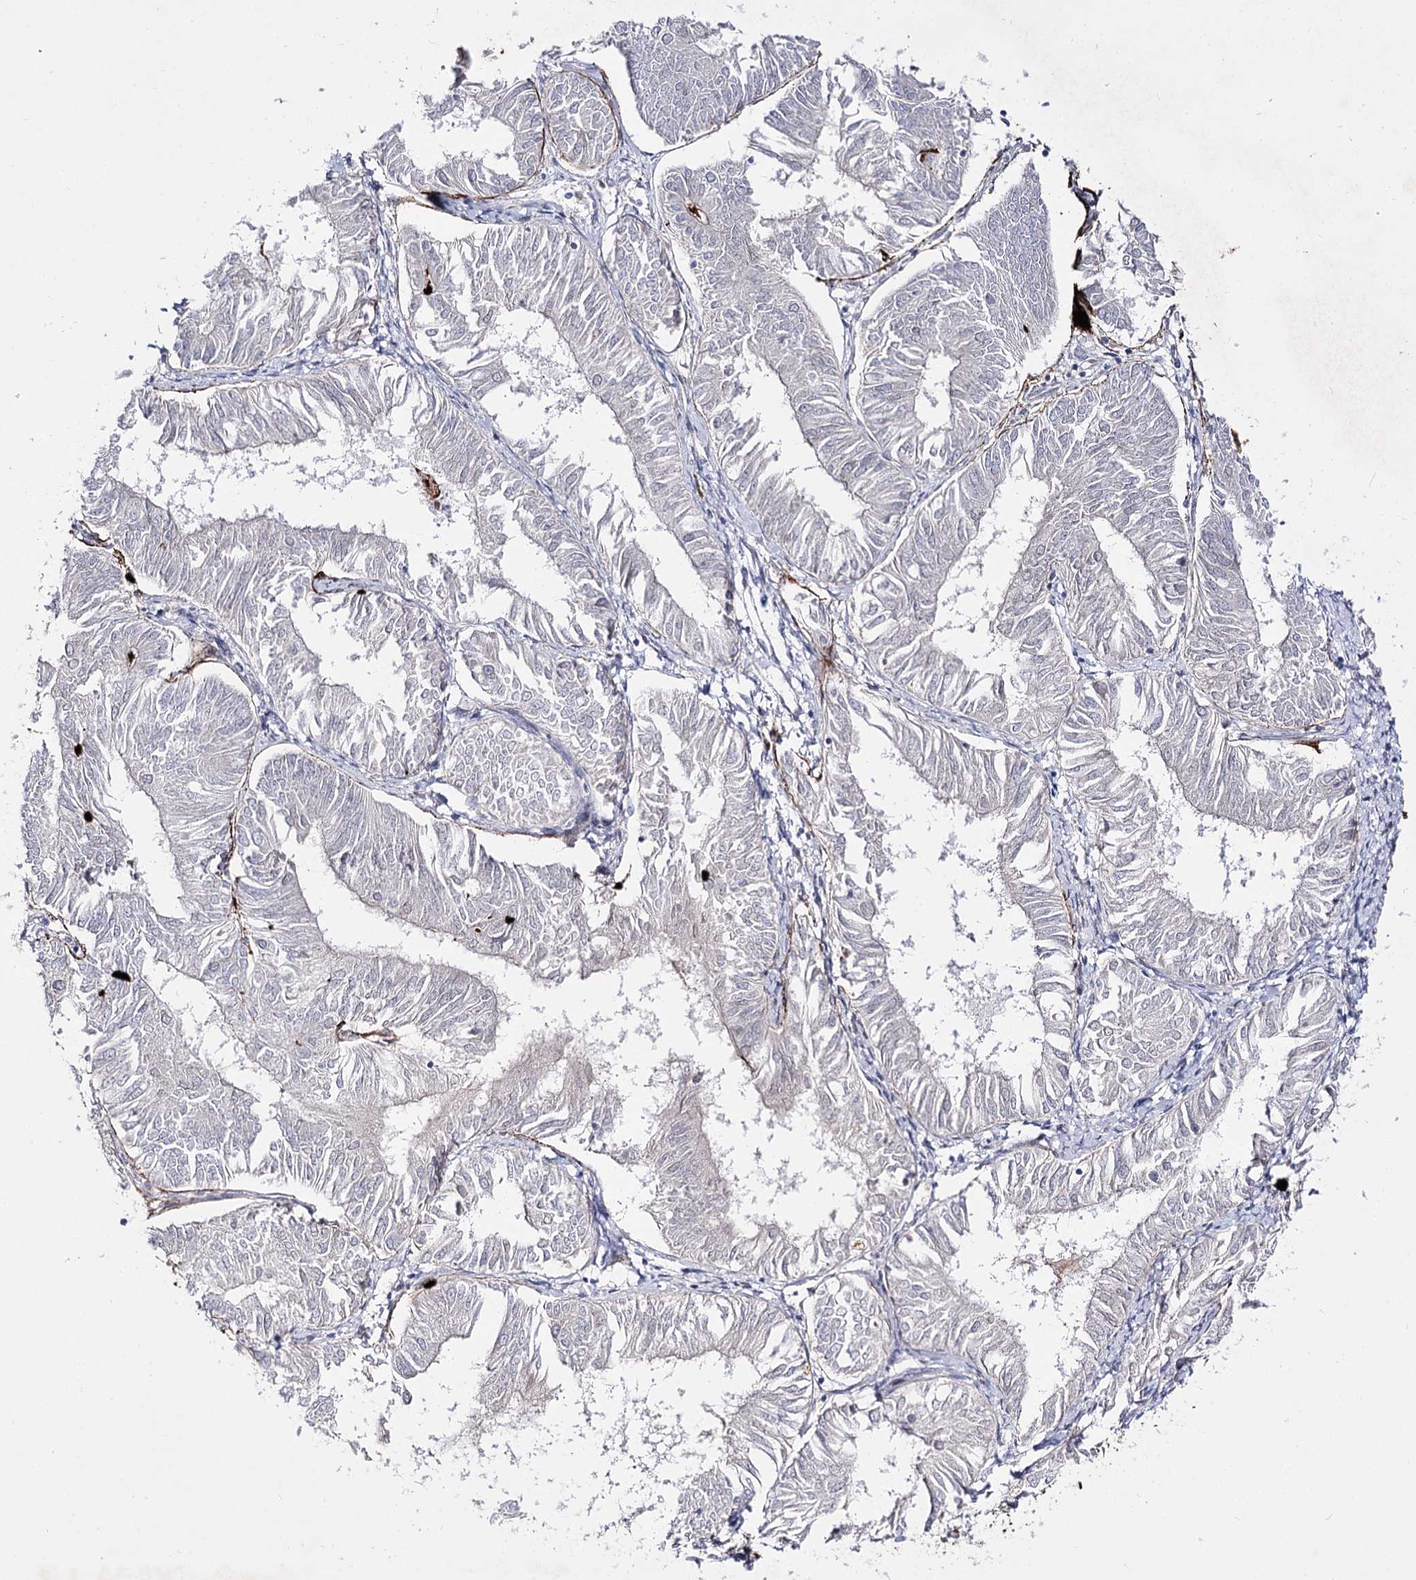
{"staining": {"intensity": "negative", "quantity": "none", "location": "none"}, "tissue": "endometrial cancer", "cell_type": "Tumor cells", "image_type": "cancer", "snomed": [{"axis": "morphology", "description": "Adenocarcinoma, NOS"}, {"axis": "topography", "description": "Endometrium"}], "caption": "High power microscopy photomicrograph of an immunohistochemistry histopathology image of endometrial cancer (adenocarcinoma), revealing no significant expression in tumor cells.", "gene": "C11orf80", "patient": {"sex": "female", "age": 58}}